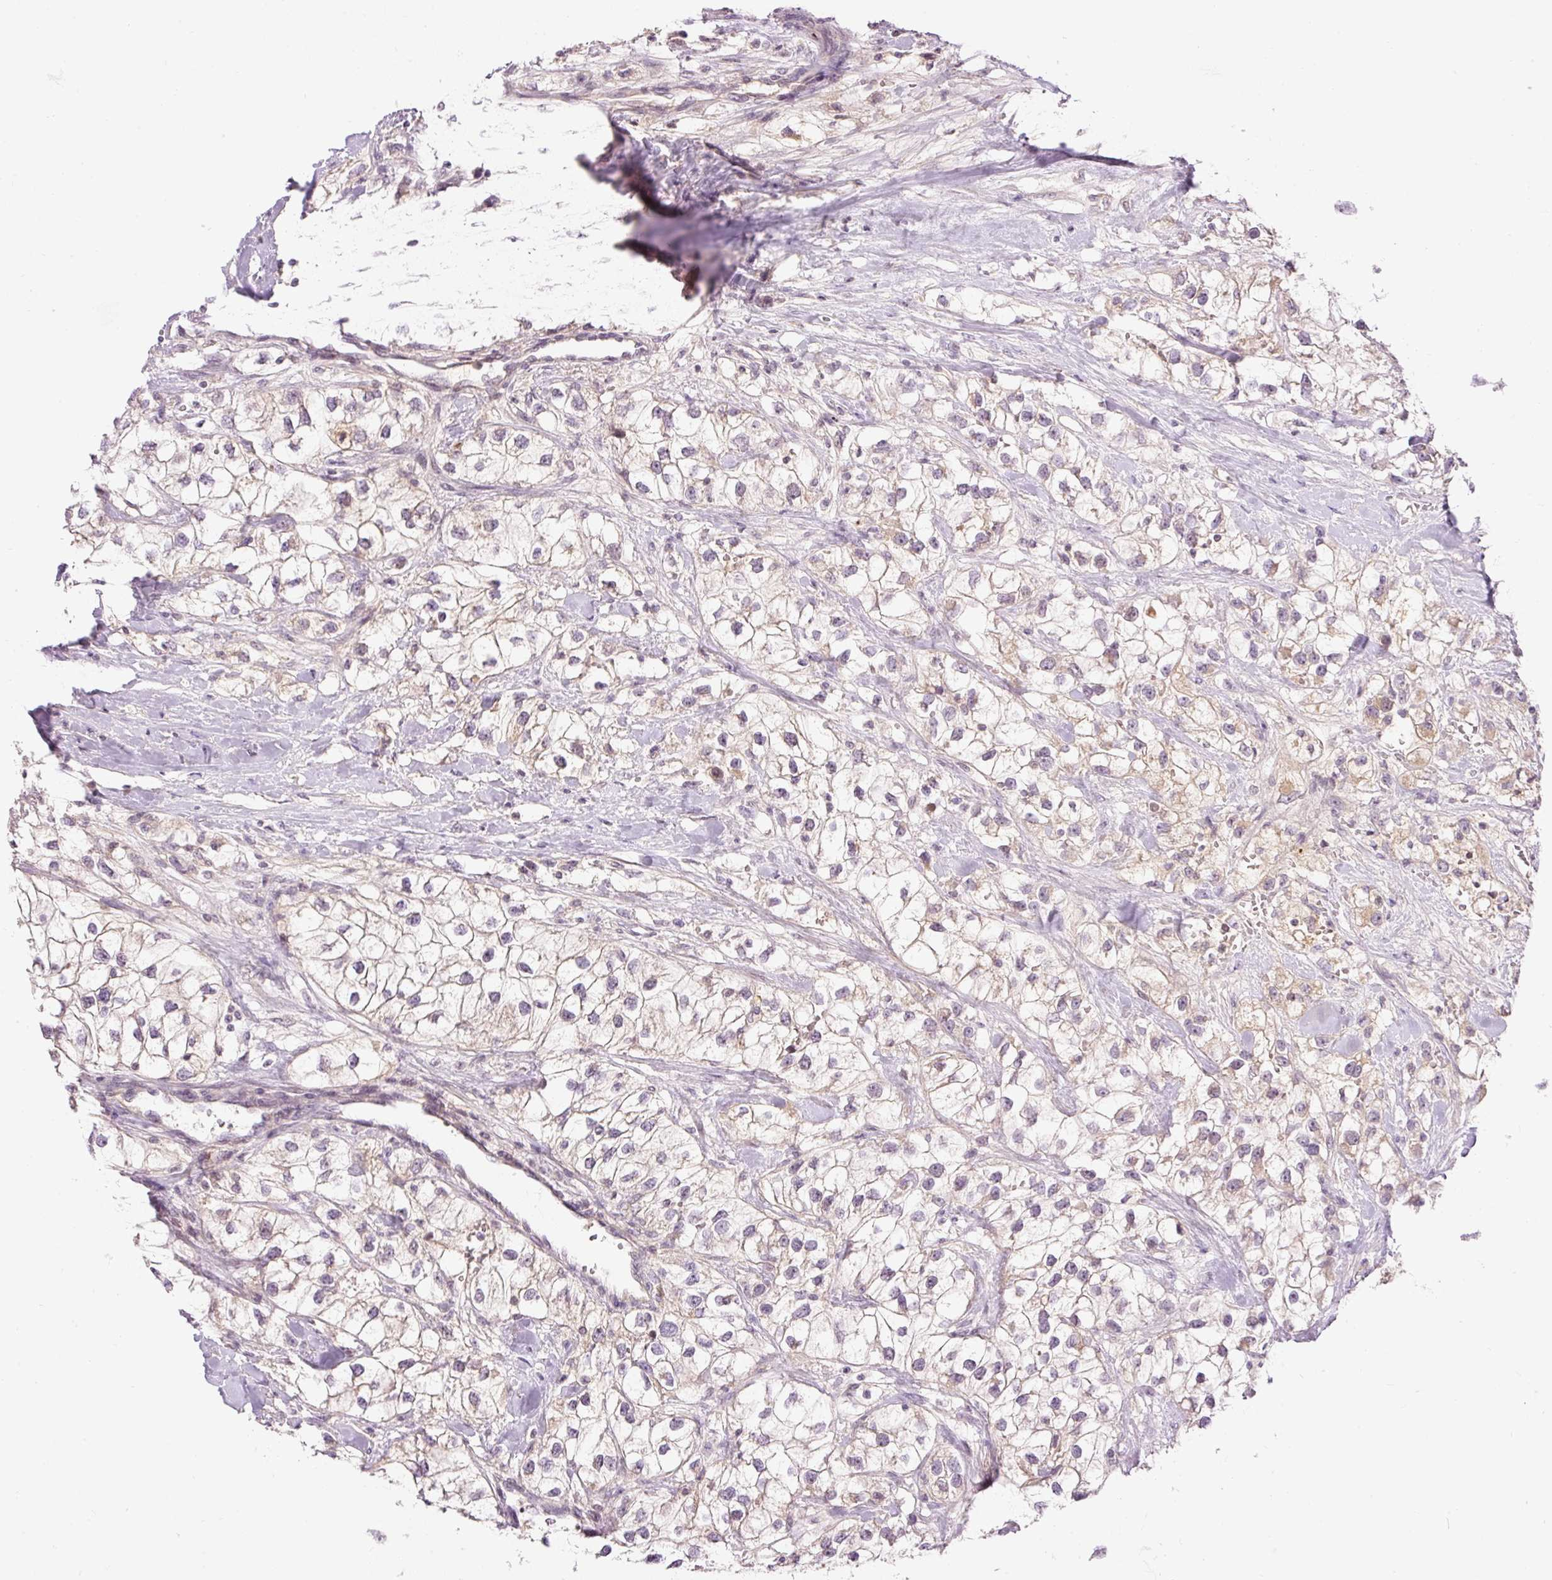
{"staining": {"intensity": "weak", "quantity": "<25%", "location": "cytoplasmic/membranous"}, "tissue": "renal cancer", "cell_type": "Tumor cells", "image_type": "cancer", "snomed": [{"axis": "morphology", "description": "Adenocarcinoma, NOS"}, {"axis": "topography", "description": "Kidney"}], "caption": "DAB immunohistochemical staining of human adenocarcinoma (renal) shows no significant expression in tumor cells. (DAB immunohistochemistry (IHC) with hematoxylin counter stain).", "gene": "ABHD11", "patient": {"sex": "male", "age": 59}}